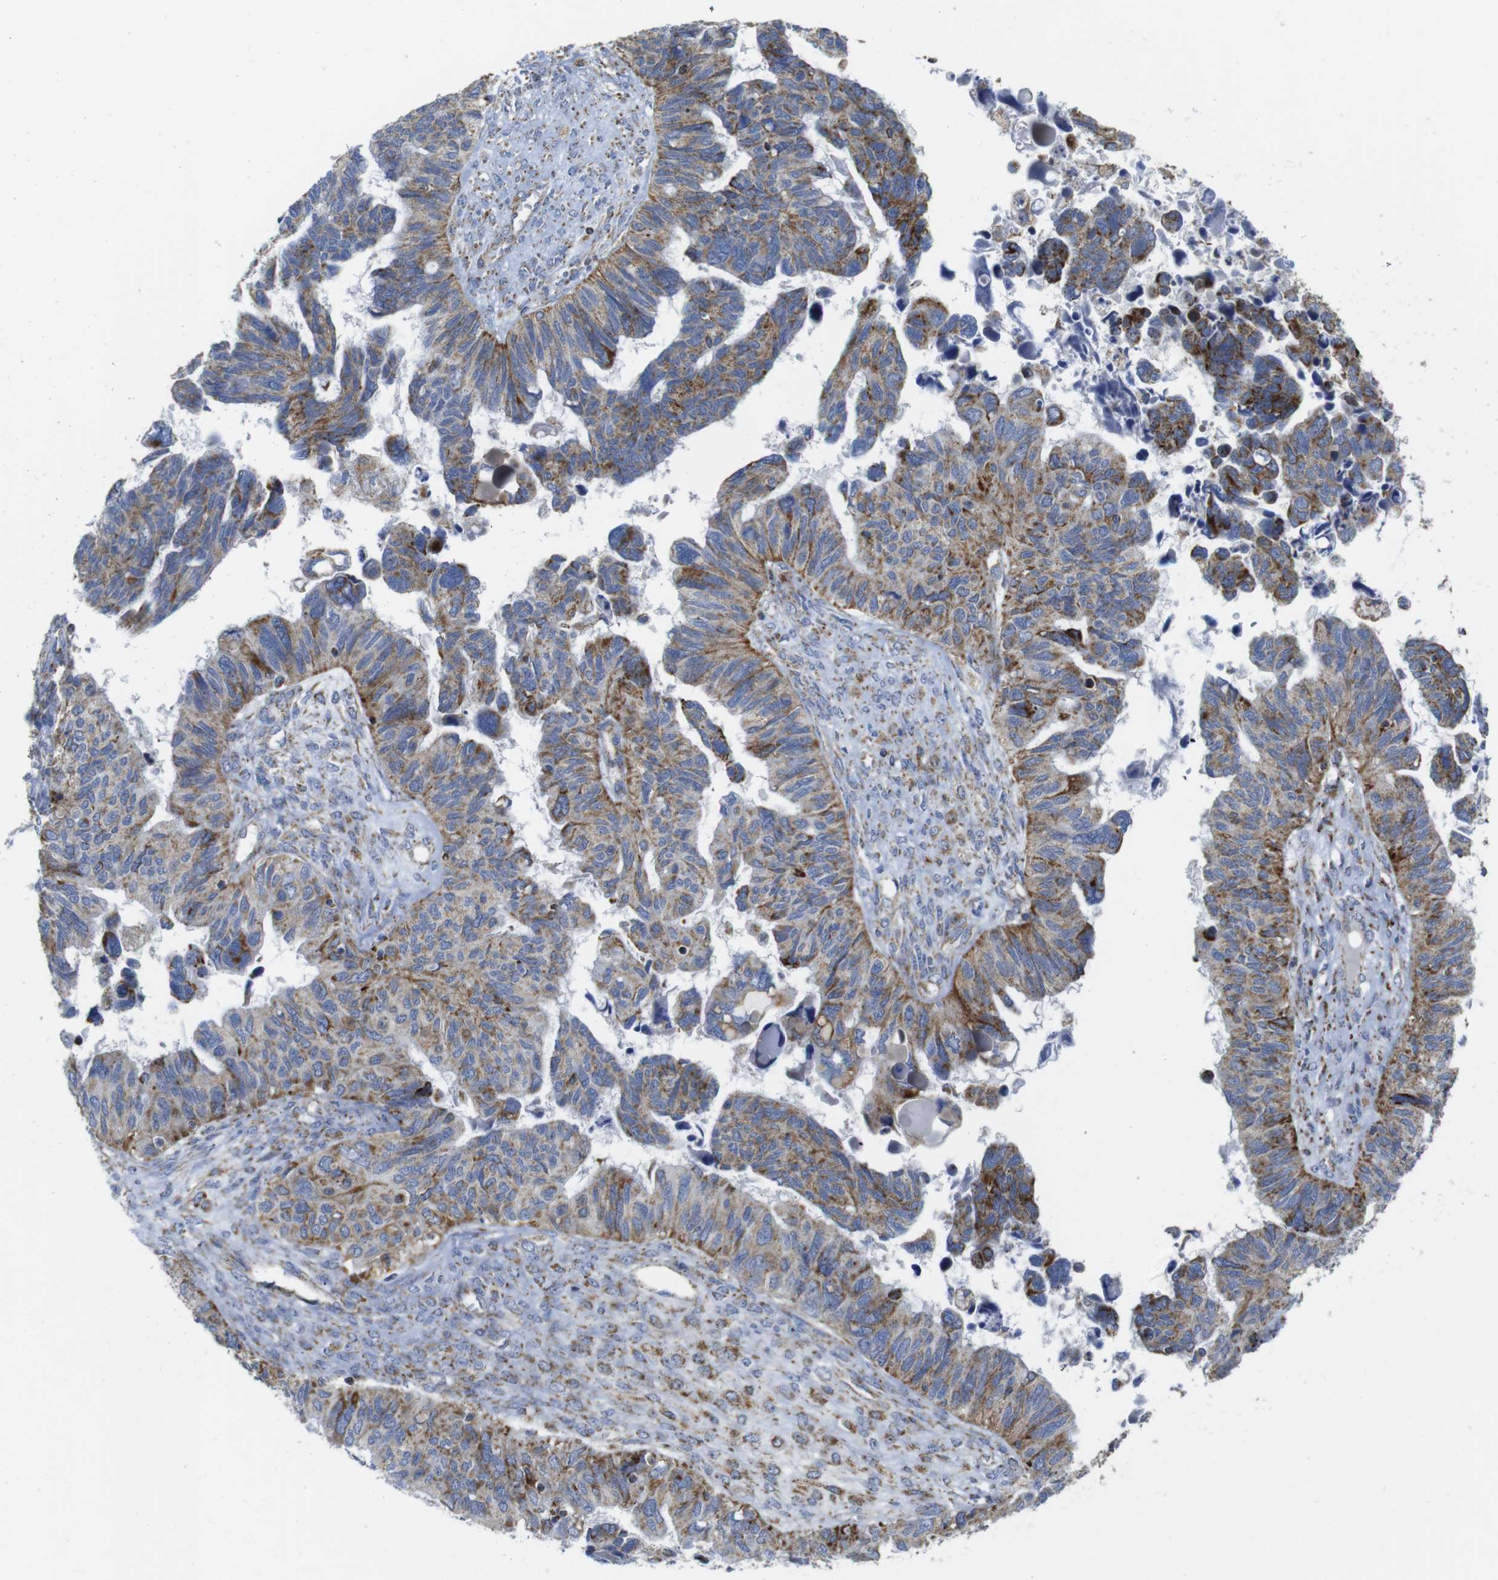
{"staining": {"intensity": "moderate", "quantity": ">75%", "location": "cytoplasmic/membranous"}, "tissue": "ovarian cancer", "cell_type": "Tumor cells", "image_type": "cancer", "snomed": [{"axis": "morphology", "description": "Cystadenocarcinoma, serous, NOS"}, {"axis": "topography", "description": "Ovary"}], "caption": "Ovarian serous cystadenocarcinoma tissue shows moderate cytoplasmic/membranous positivity in approximately >75% of tumor cells", "gene": "TMEM192", "patient": {"sex": "female", "age": 79}}